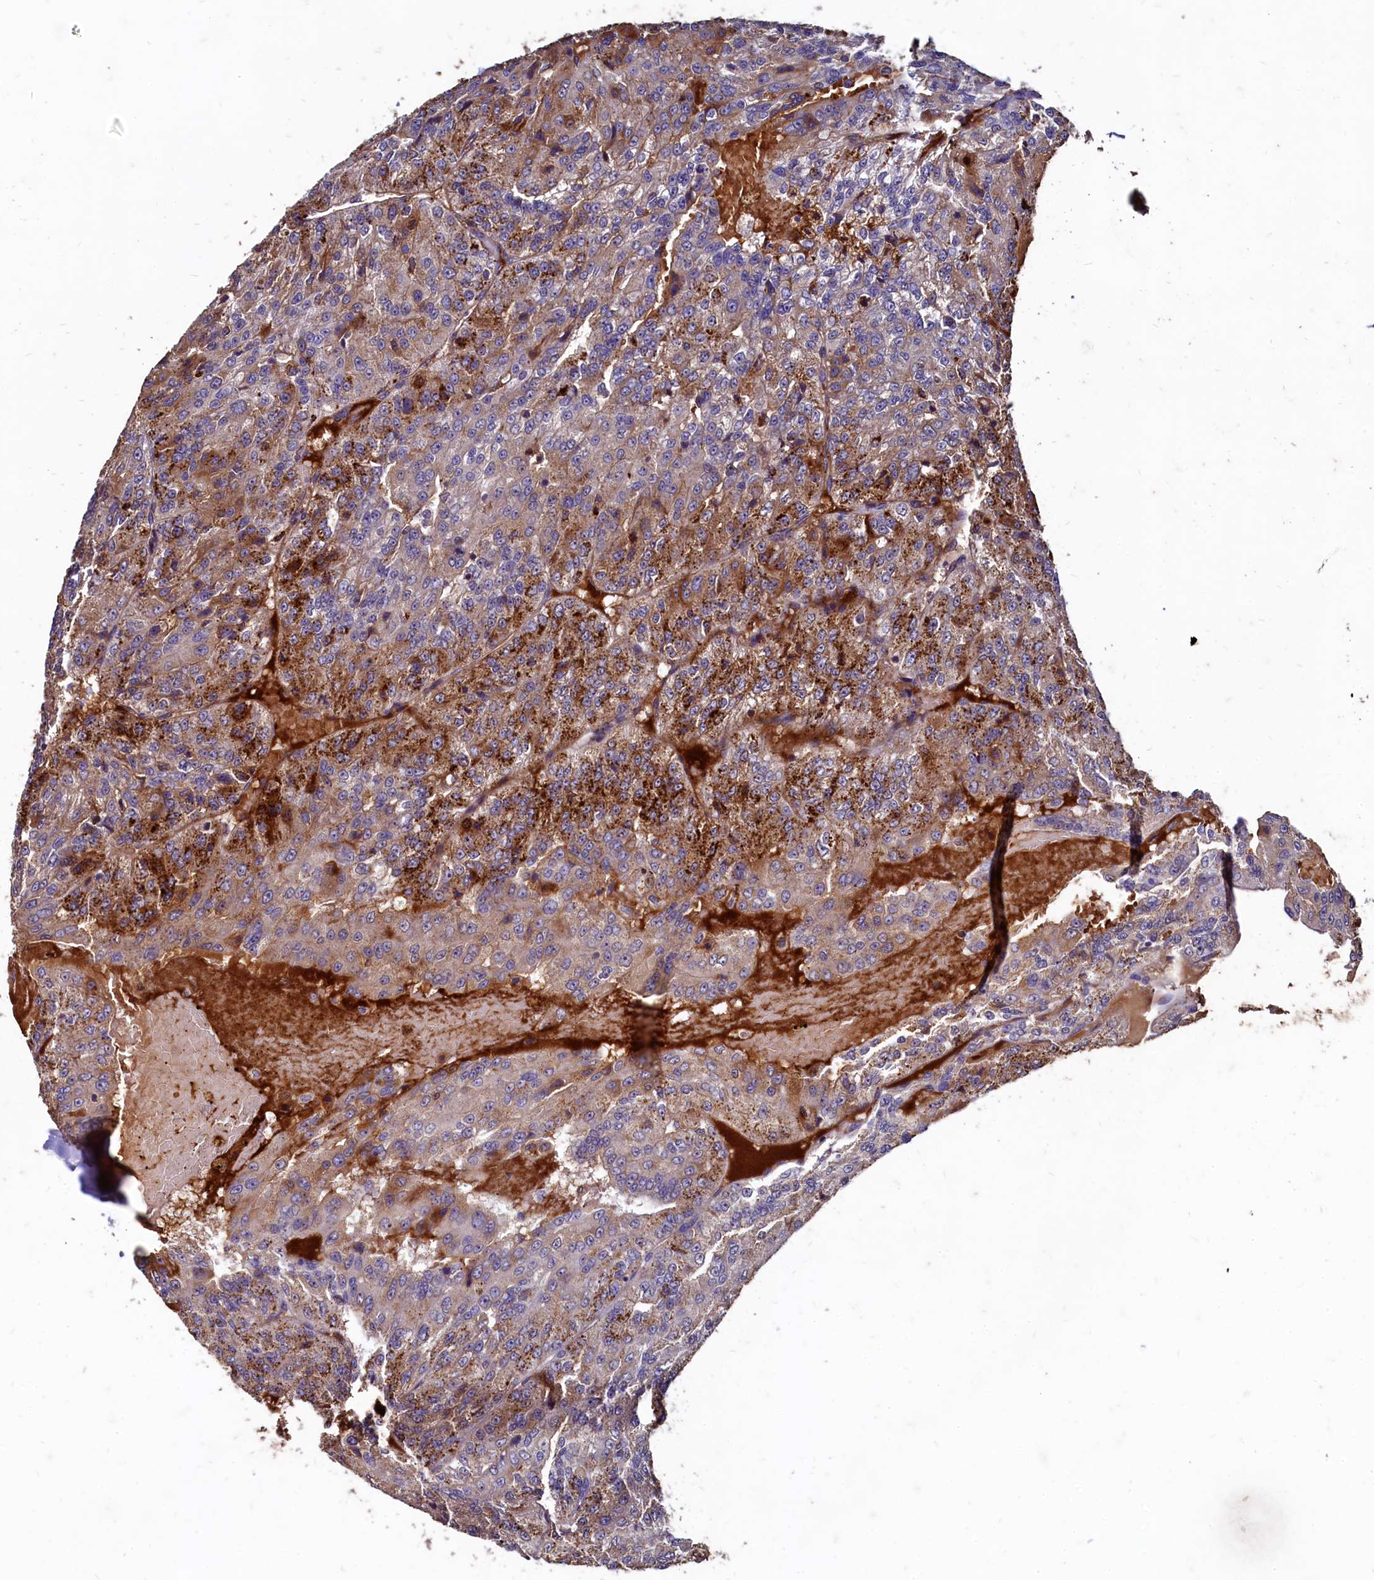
{"staining": {"intensity": "moderate", "quantity": "25%-75%", "location": "cytoplasmic/membranous"}, "tissue": "renal cancer", "cell_type": "Tumor cells", "image_type": "cancer", "snomed": [{"axis": "morphology", "description": "Adenocarcinoma, NOS"}, {"axis": "topography", "description": "Kidney"}], "caption": "This histopathology image displays IHC staining of human renal cancer (adenocarcinoma), with medium moderate cytoplasmic/membranous staining in approximately 25%-75% of tumor cells.", "gene": "CSTPP1", "patient": {"sex": "female", "age": 63}}